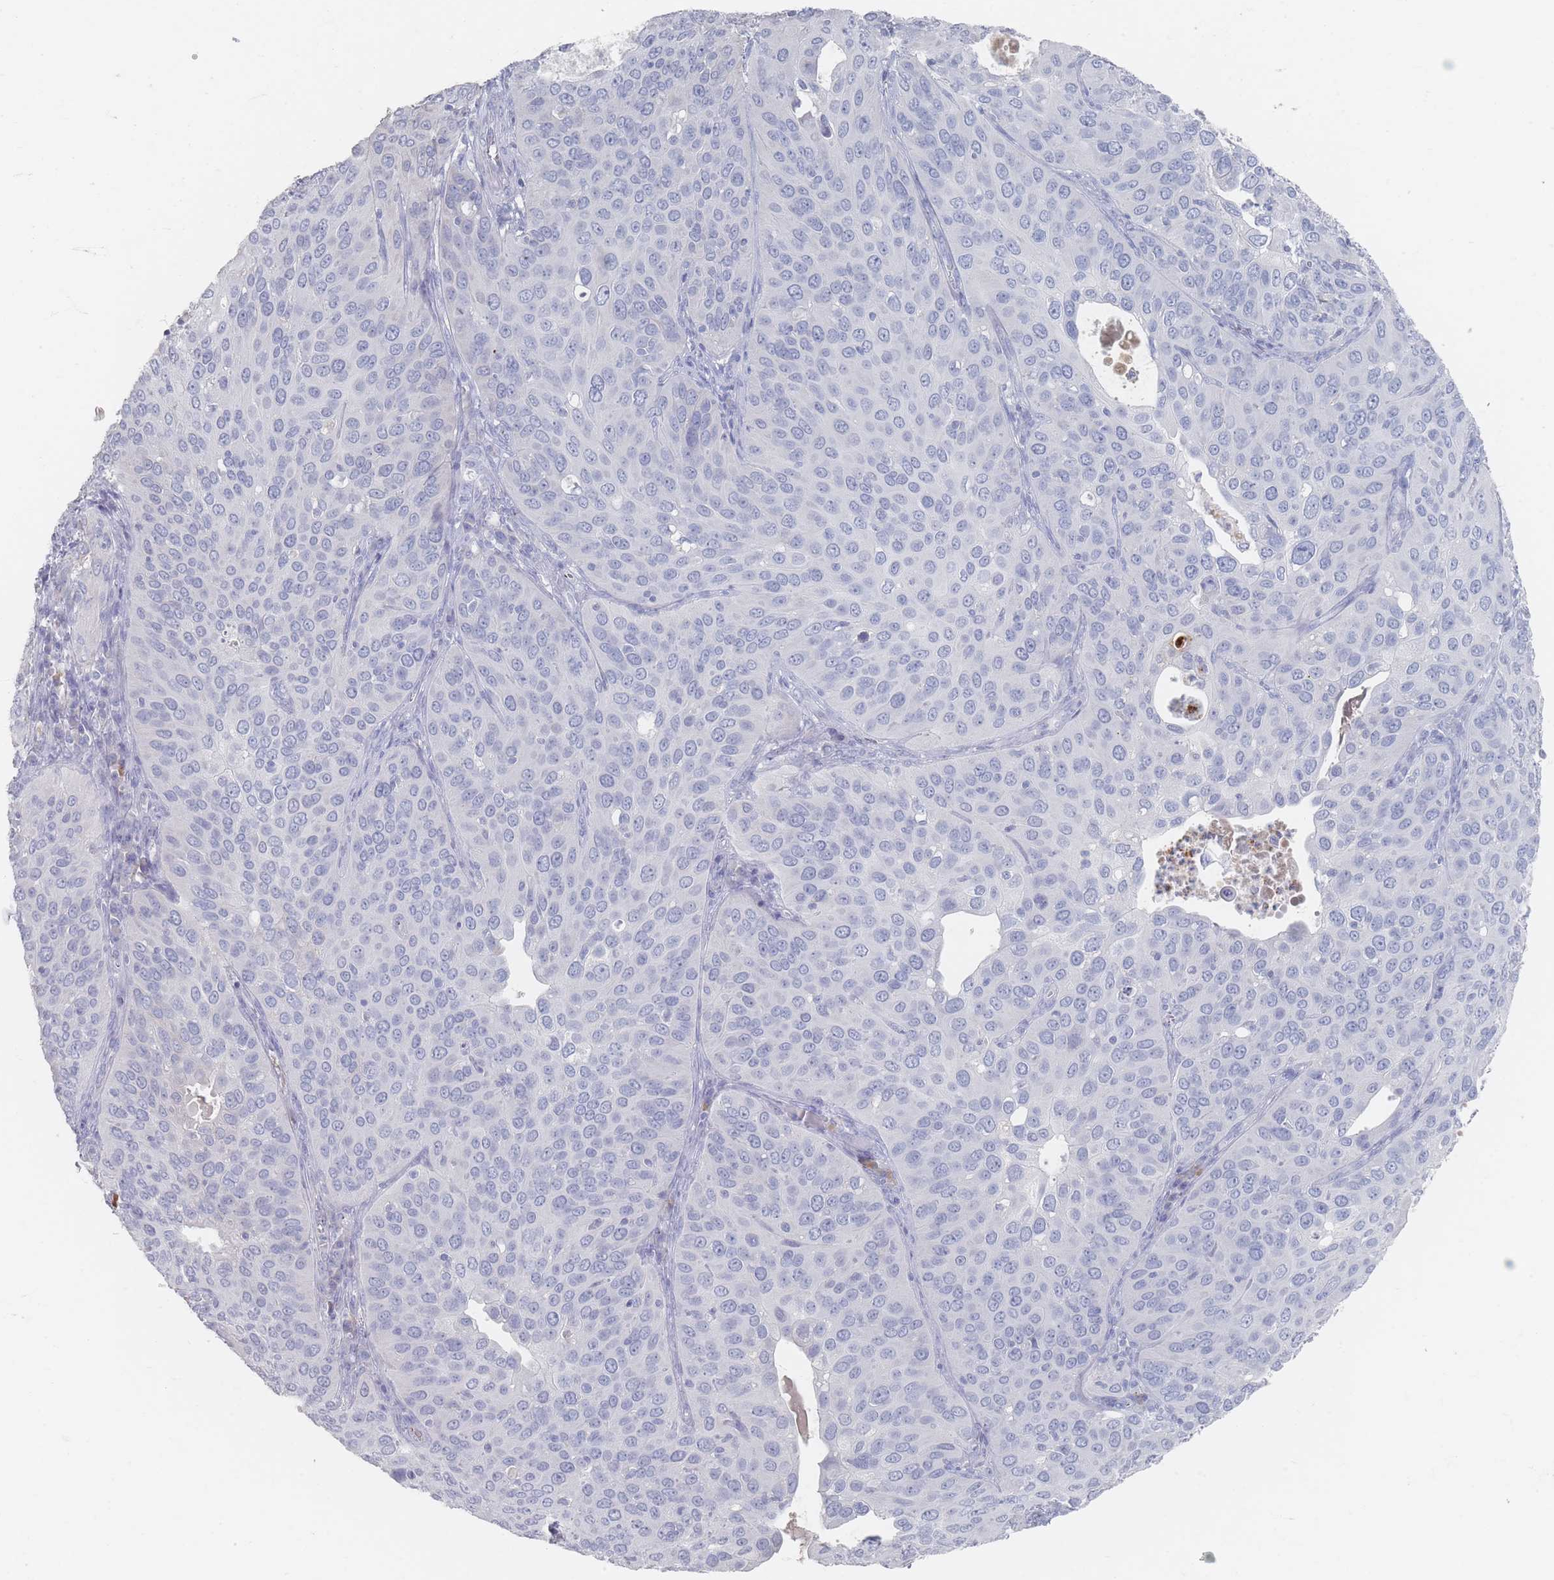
{"staining": {"intensity": "negative", "quantity": "none", "location": "none"}, "tissue": "cervical cancer", "cell_type": "Tumor cells", "image_type": "cancer", "snomed": [{"axis": "morphology", "description": "Squamous cell carcinoma, NOS"}, {"axis": "topography", "description": "Cervix"}], "caption": "Image shows no significant protein staining in tumor cells of cervical cancer.", "gene": "HELZ2", "patient": {"sex": "female", "age": 36}}